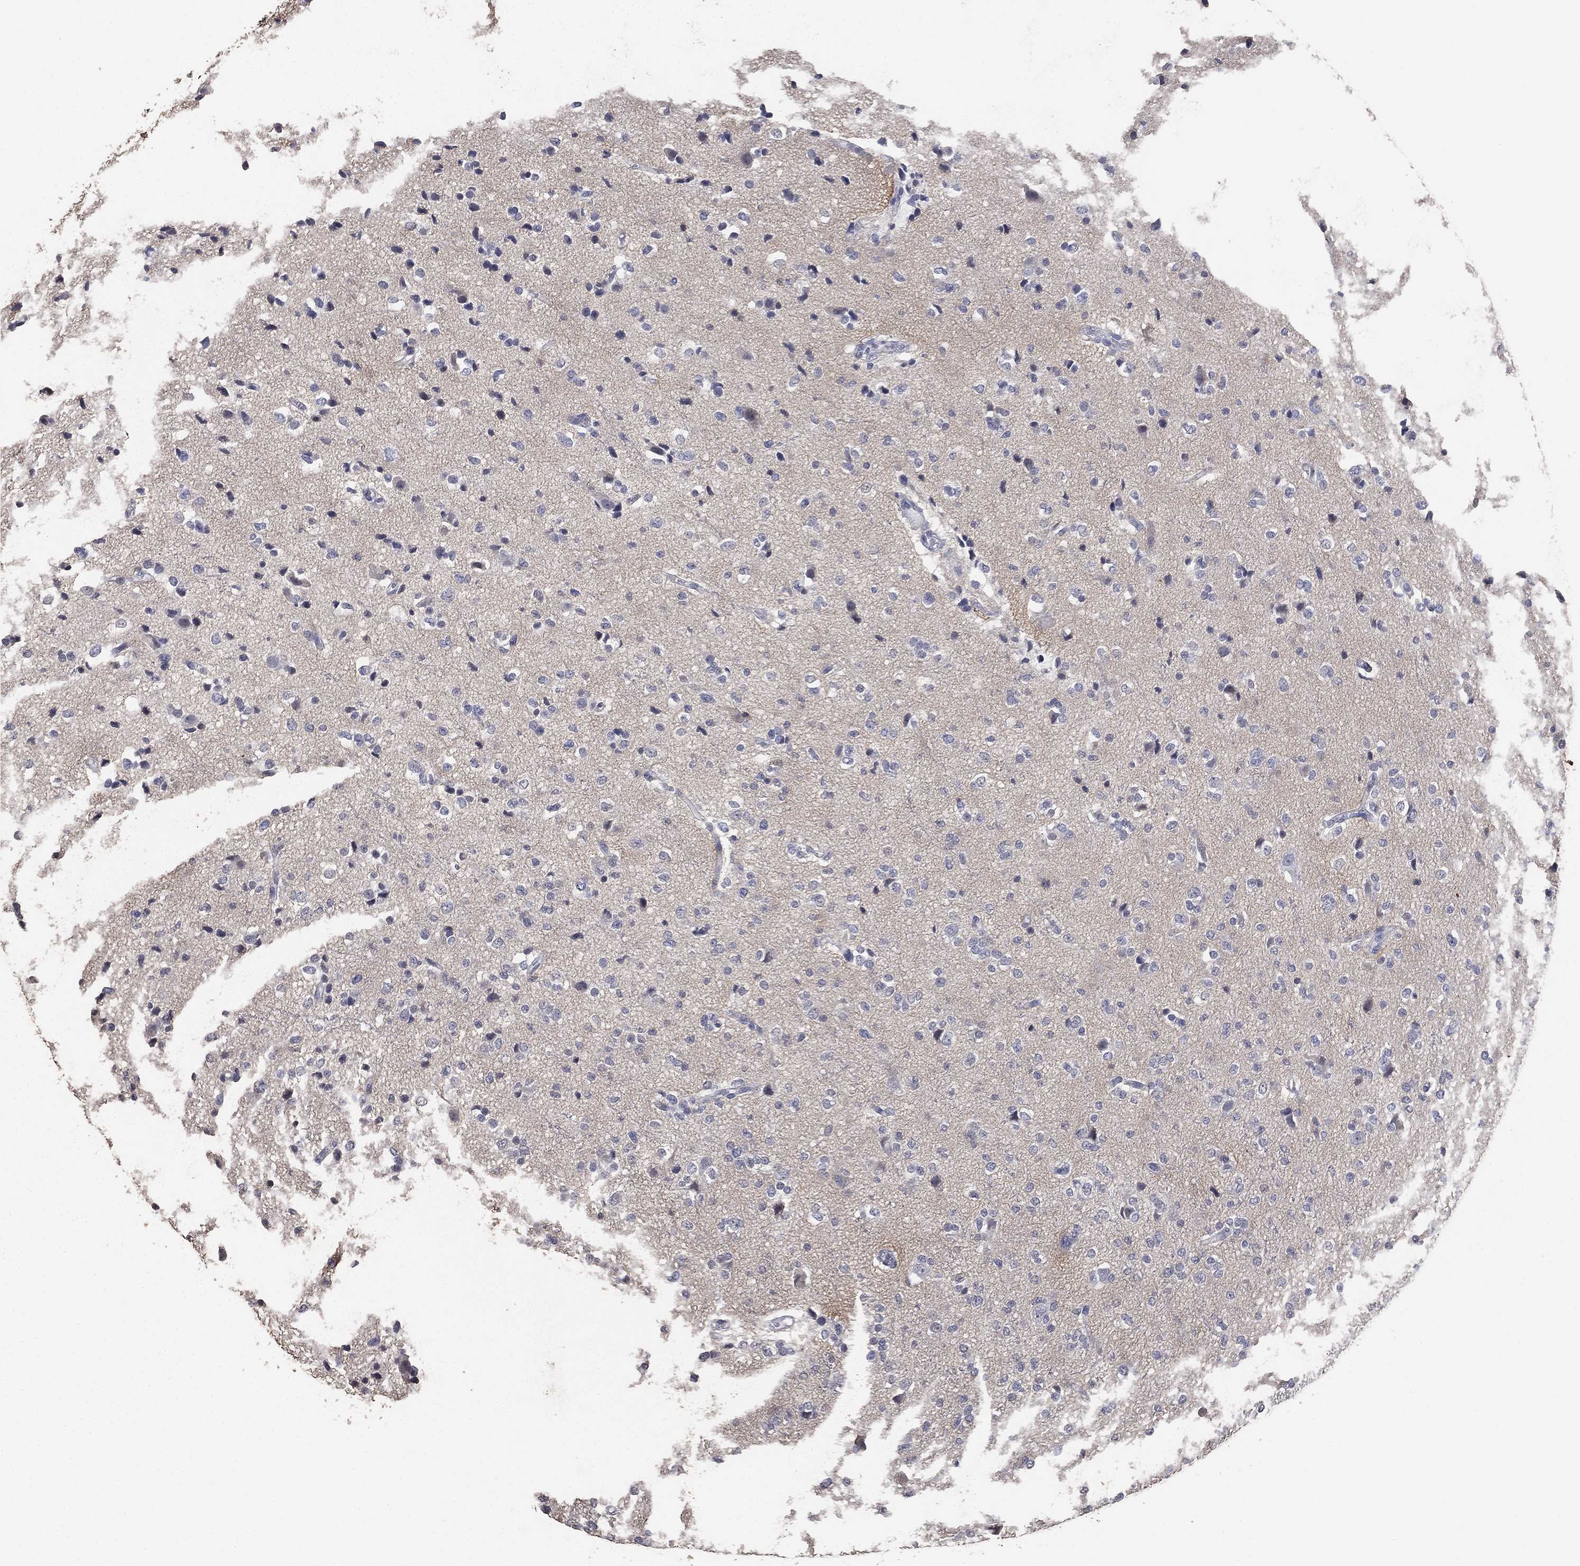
{"staining": {"intensity": "negative", "quantity": "none", "location": "none"}, "tissue": "glioma", "cell_type": "Tumor cells", "image_type": "cancer", "snomed": [{"axis": "morphology", "description": "Glioma, malignant, Low grade"}, {"axis": "topography", "description": "Brain"}], "caption": "Tumor cells show no significant protein staining in low-grade glioma (malignant).", "gene": "DSG1", "patient": {"sex": "male", "age": 41}}